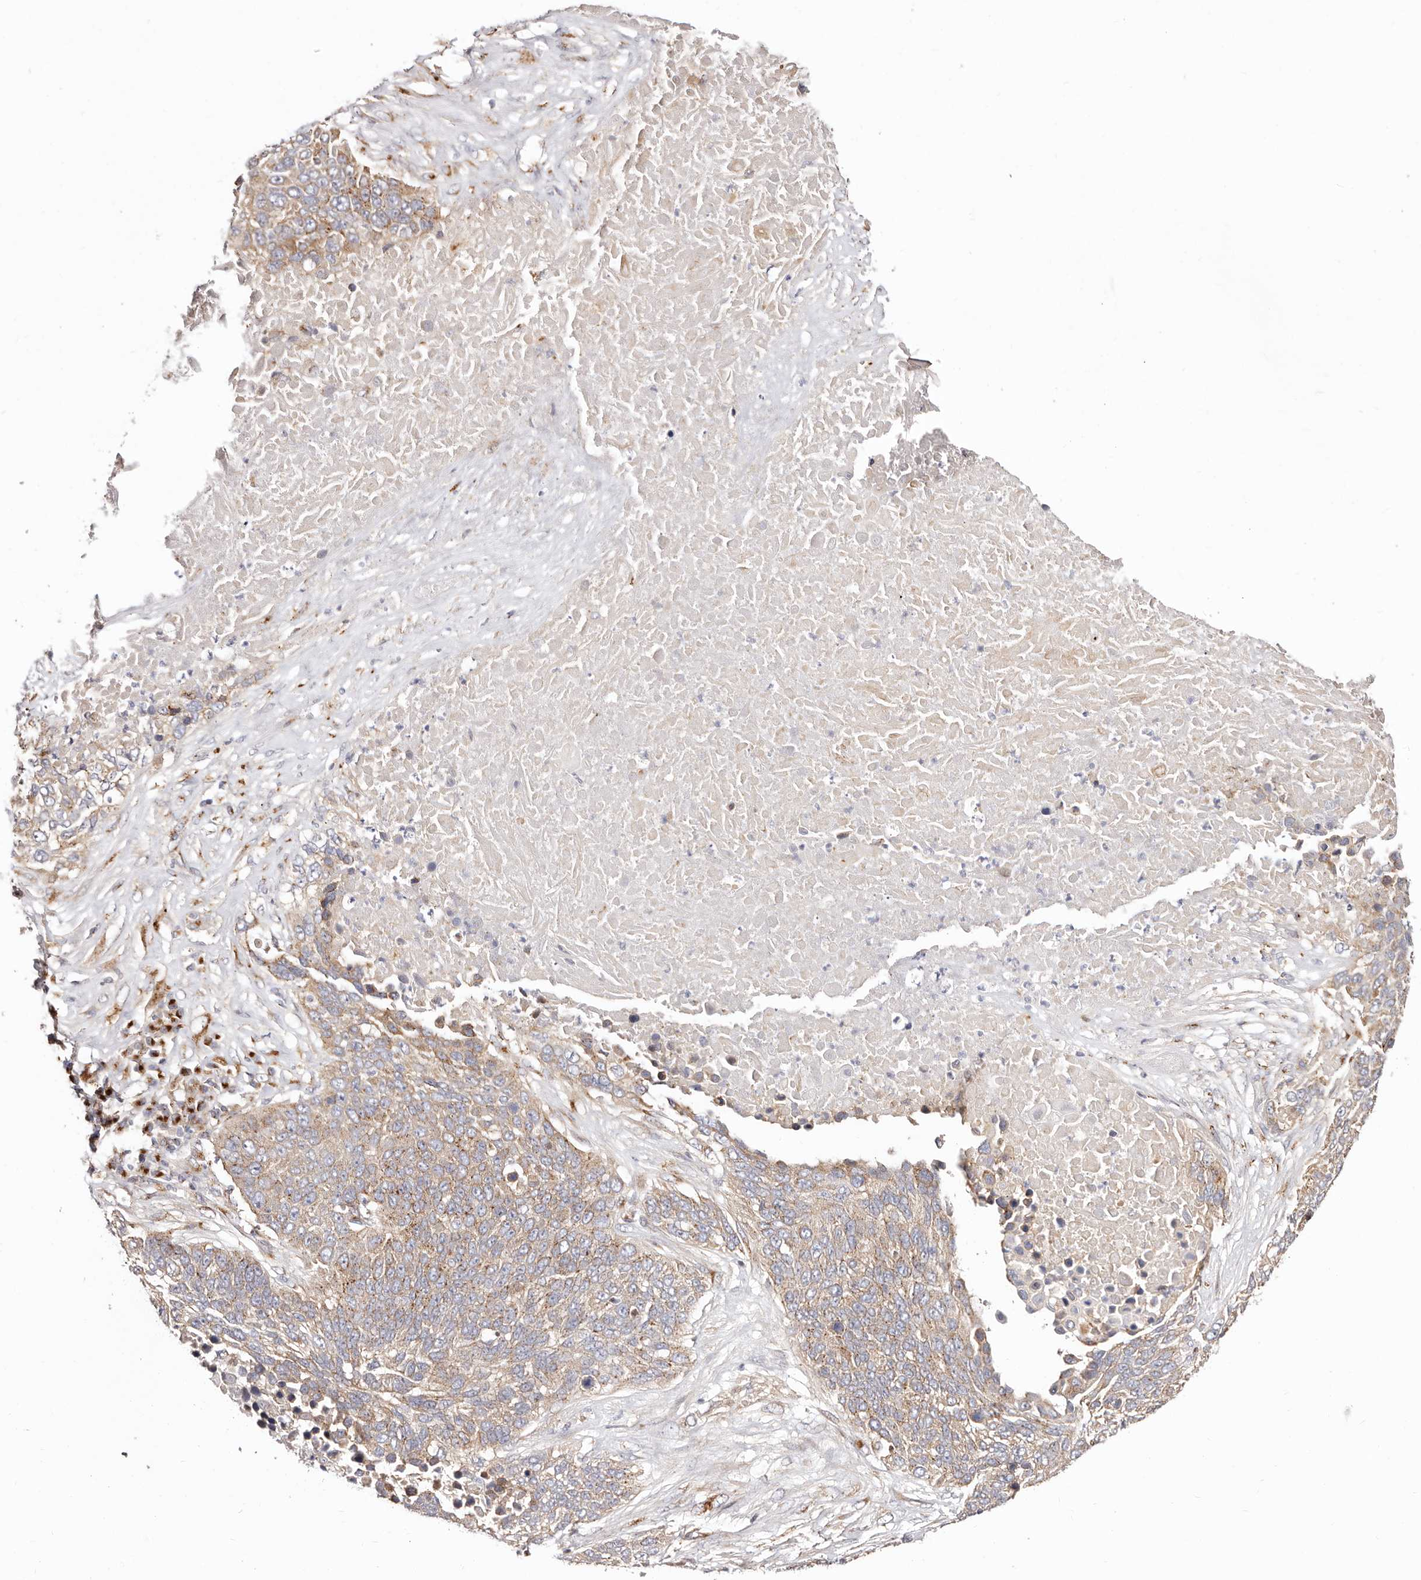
{"staining": {"intensity": "weak", "quantity": ">75%", "location": "cytoplasmic/membranous"}, "tissue": "lung cancer", "cell_type": "Tumor cells", "image_type": "cancer", "snomed": [{"axis": "morphology", "description": "Squamous cell carcinoma, NOS"}, {"axis": "topography", "description": "Lung"}], "caption": "Protein expression analysis of human squamous cell carcinoma (lung) reveals weak cytoplasmic/membranous positivity in approximately >75% of tumor cells.", "gene": "MAPK6", "patient": {"sex": "male", "age": 66}}